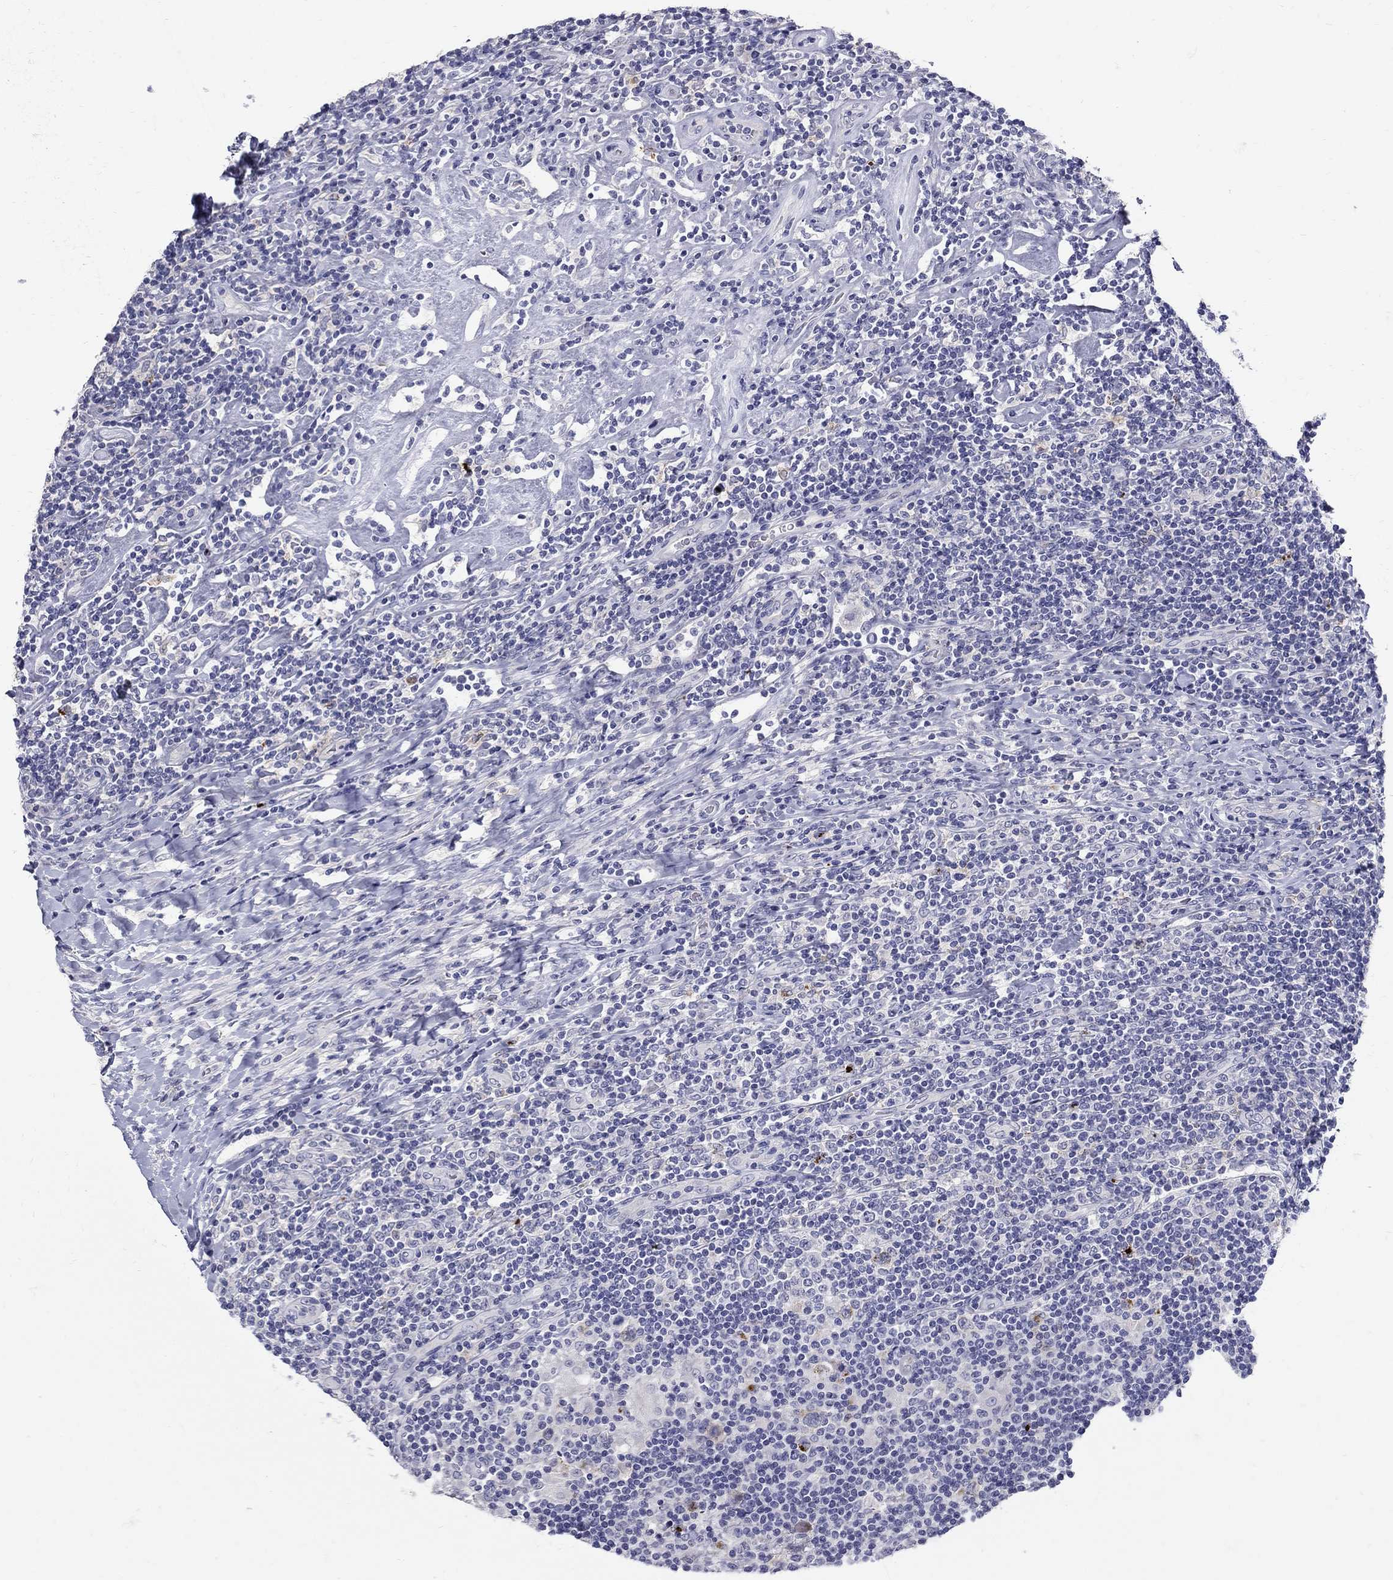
{"staining": {"intensity": "negative", "quantity": "none", "location": "none"}, "tissue": "lymphoma", "cell_type": "Tumor cells", "image_type": "cancer", "snomed": [{"axis": "morphology", "description": "Hodgkin's disease, NOS"}, {"axis": "topography", "description": "Lymph node"}], "caption": "Immunohistochemistry of human lymphoma exhibits no expression in tumor cells. Nuclei are stained in blue.", "gene": "TP53TG5", "patient": {"sex": "male", "age": 40}}